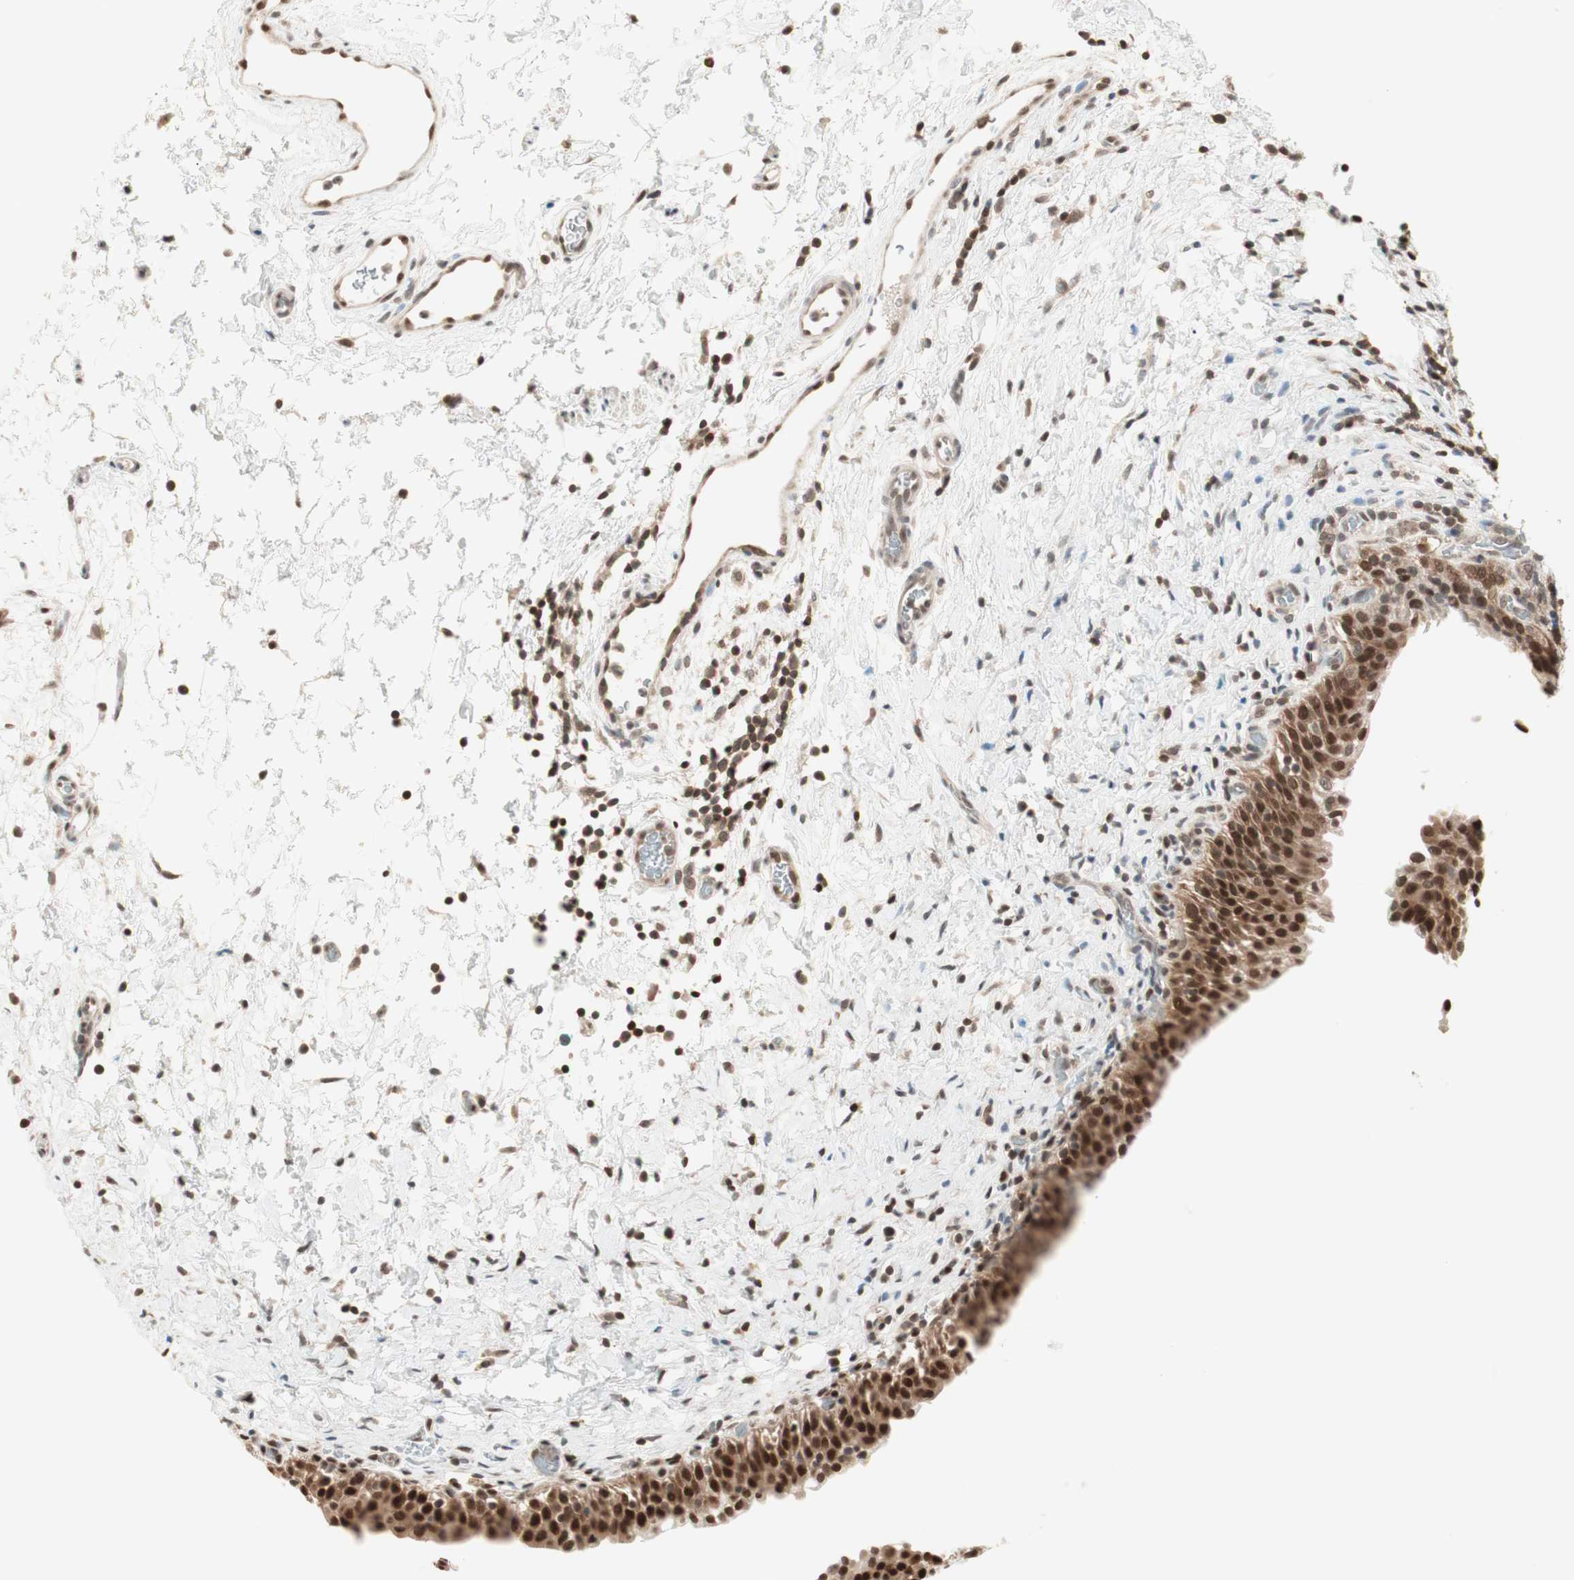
{"staining": {"intensity": "moderate", "quantity": ">75%", "location": "cytoplasmic/membranous,nuclear"}, "tissue": "urinary bladder", "cell_type": "Urothelial cells", "image_type": "normal", "snomed": [{"axis": "morphology", "description": "Normal tissue, NOS"}, {"axis": "topography", "description": "Urinary bladder"}], "caption": "Immunohistochemical staining of unremarkable urinary bladder exhibits >75% levels of moderate cytoplasmic/membranous,nuclear protein positivity in approximately >75% of urothelial cells.", "gene": "UBE2I", "patient": {"sex": "male", "age": 51}}